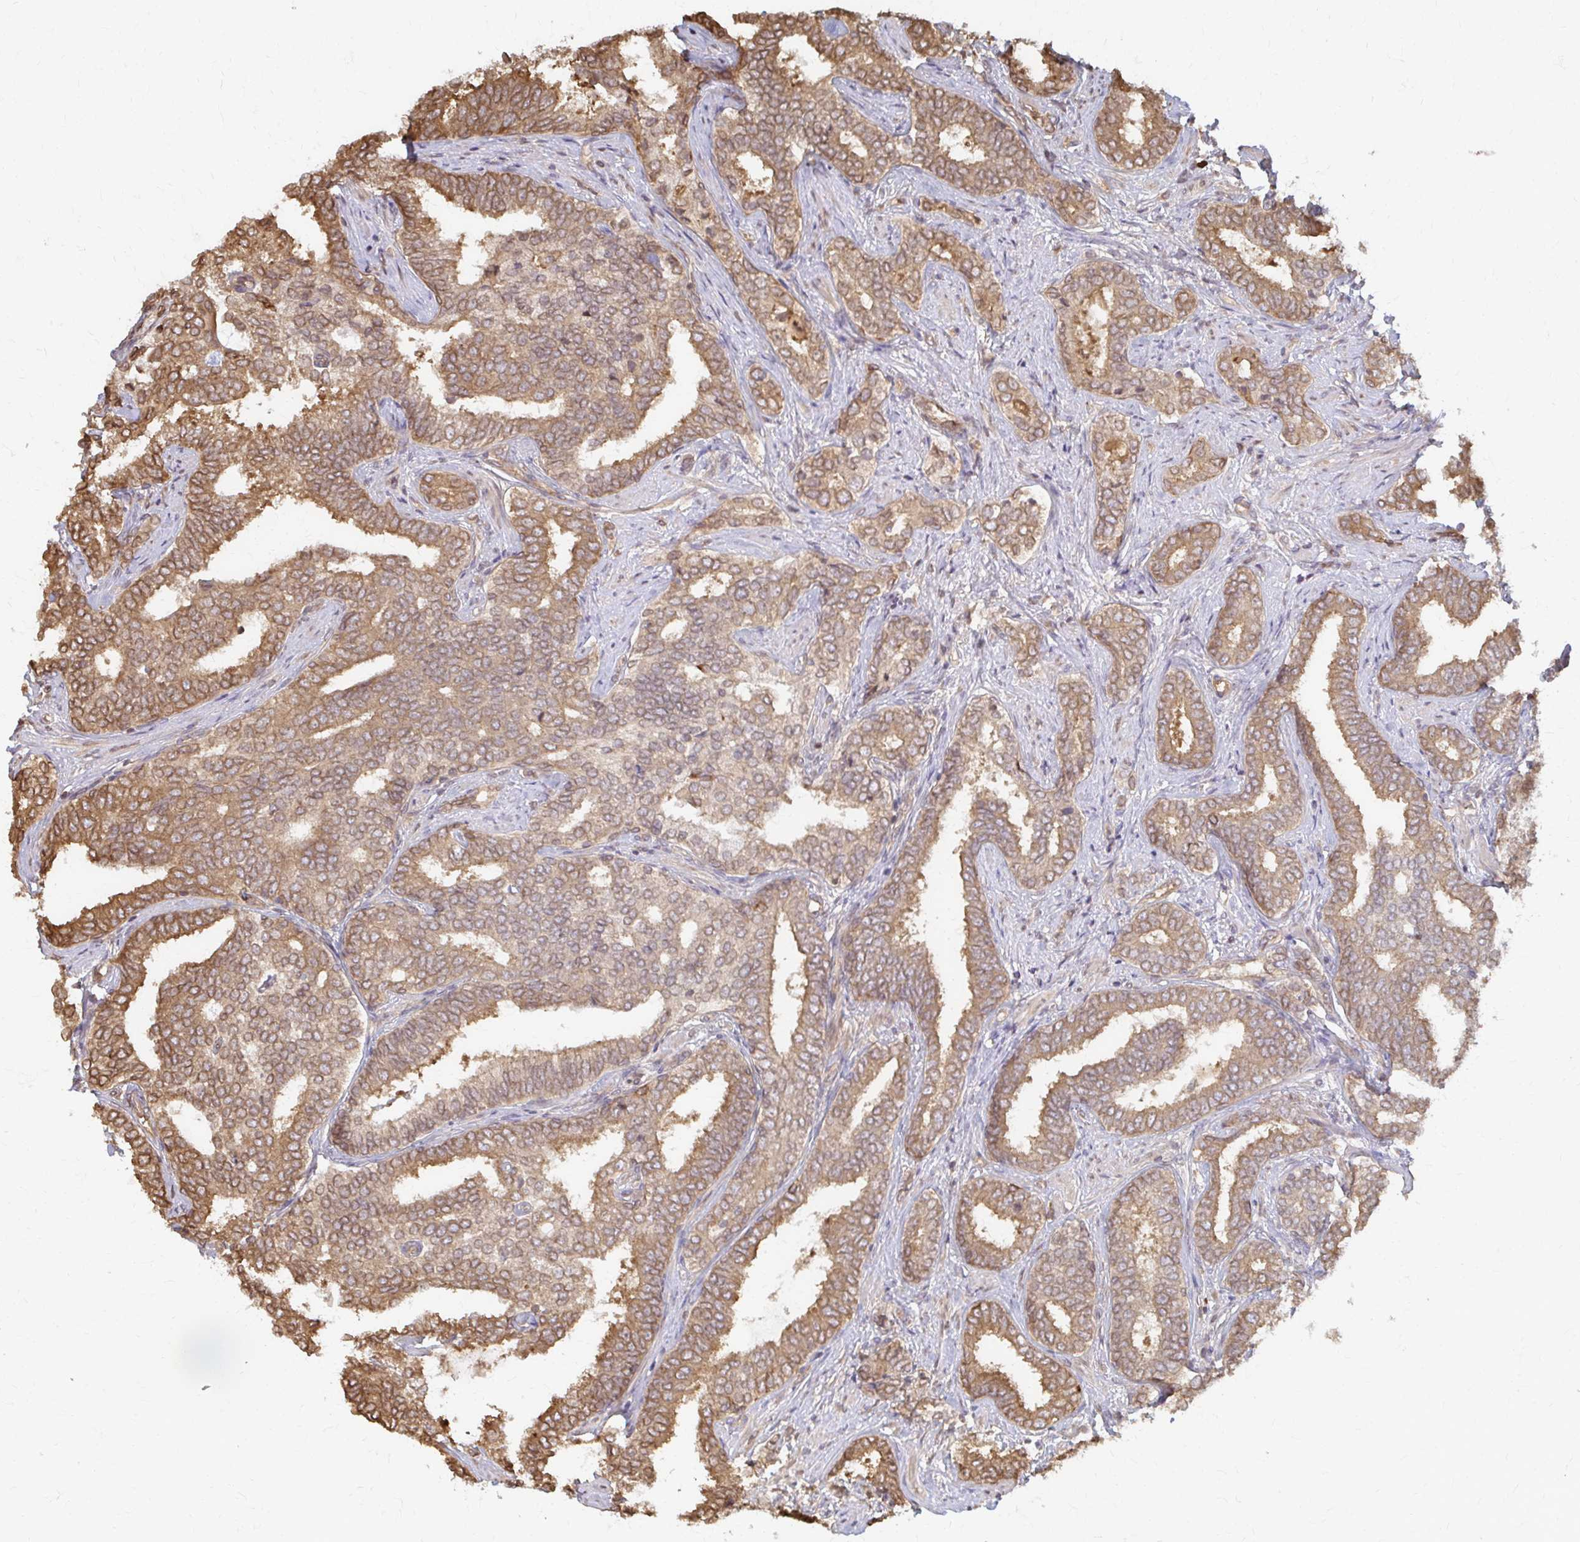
{"staining": {"intensity": "moderate", "quantity": ">75%", "location": "cytoplasmic/membranous"}, "tissue": "prostate cancer", "cell_type": "Tumor cells", "image_type": "cancer", "snomed": [{"axis": "morphology", "description": "Adenocarcinoma, High grade"}, {"axis": "topography", "description": "Prostate"}], "caption": "The micrograph reveals a brown stain indicating the presence of a protein in the cytoplasmic/membranous of tumor cells in prostate cancer. (IHC, brightfield microscopy, high magnification).", "gene": "ARHGAP35", "patient": {"sex": "male", "age": 72}}